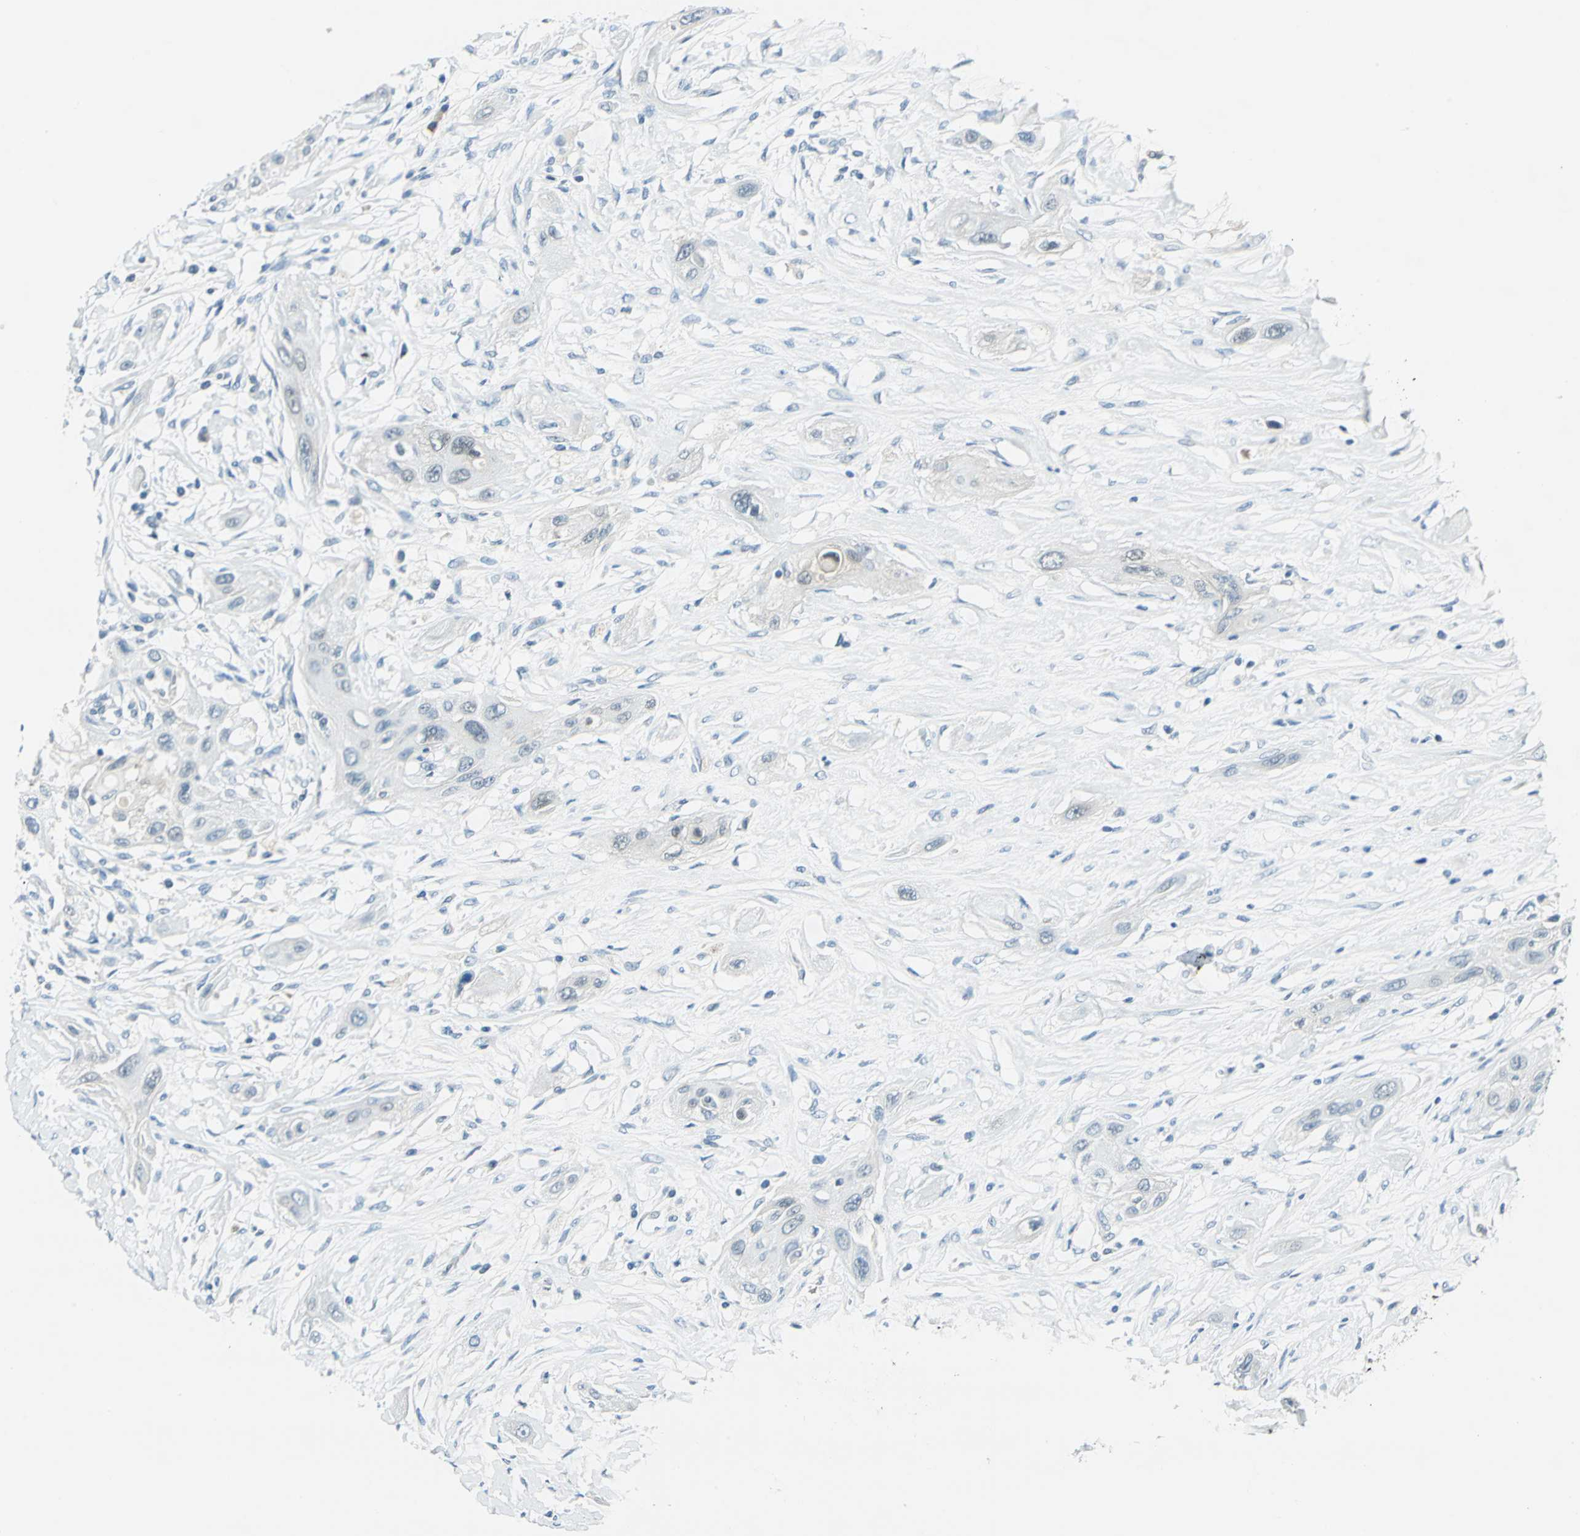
{"staining": {"intensity": "negative", "quantity": "none", "location": "none"}, "tissue": "lung cancer", "cell_type": "Tumor cells", "image_type": "cancer", "snomed": [{"axis": "morphology", "description": "Squamous cell carcinoma, NOS"}, {"axis": "topography", "description": "Lung"}], "caption": "This is an IHC image of human lung squamous cell carcinoma. There is no expression in tumor cells.", "gene": "ALDOA", "patient": {"sex": "female", "age": 47}}